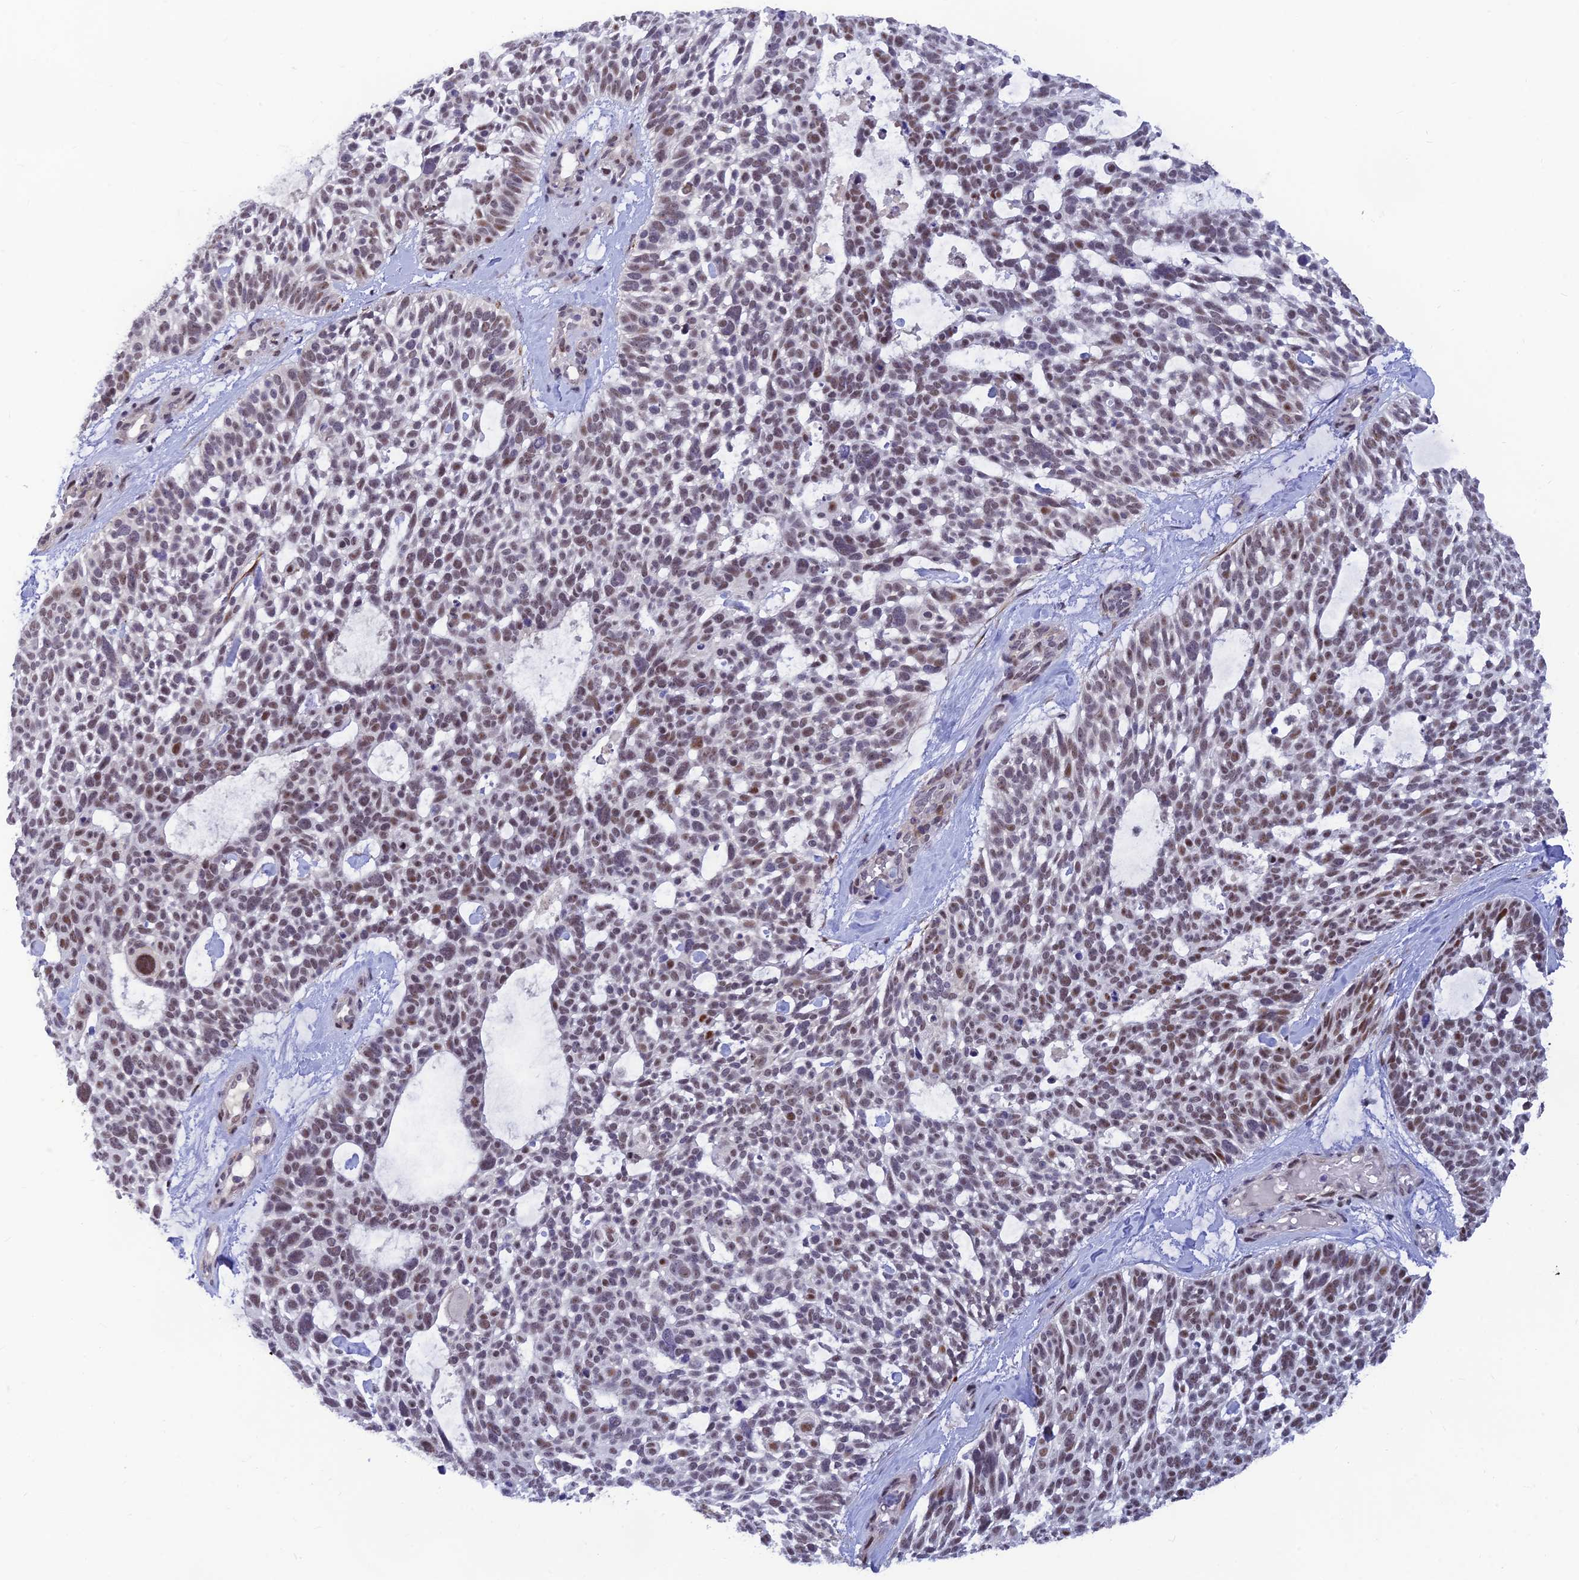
{"staining": {"intensity": "weak", "quantity": "25%-75%", "location": "nuclear"}, "tissue": "skin cancer", "cell_type": "Tumor cells", "image_type": "cancer", "snomed": [{"axis": "morphology", "description": "Basal cell carcinoma"}, {"axis": "topography", "description": "Skin"}], "caption": "IHC micrograph of neoplastic tissue: basal cell carcinoma (skin) stained using immunohistochemistry (IHC) exhibits low levels of weak protein expression localized specifically in the nuclear of tumor cells, appearing as a nuclear brown color.", "gene": "CLK4", "patient": {"sex": "male", "age": 88}}